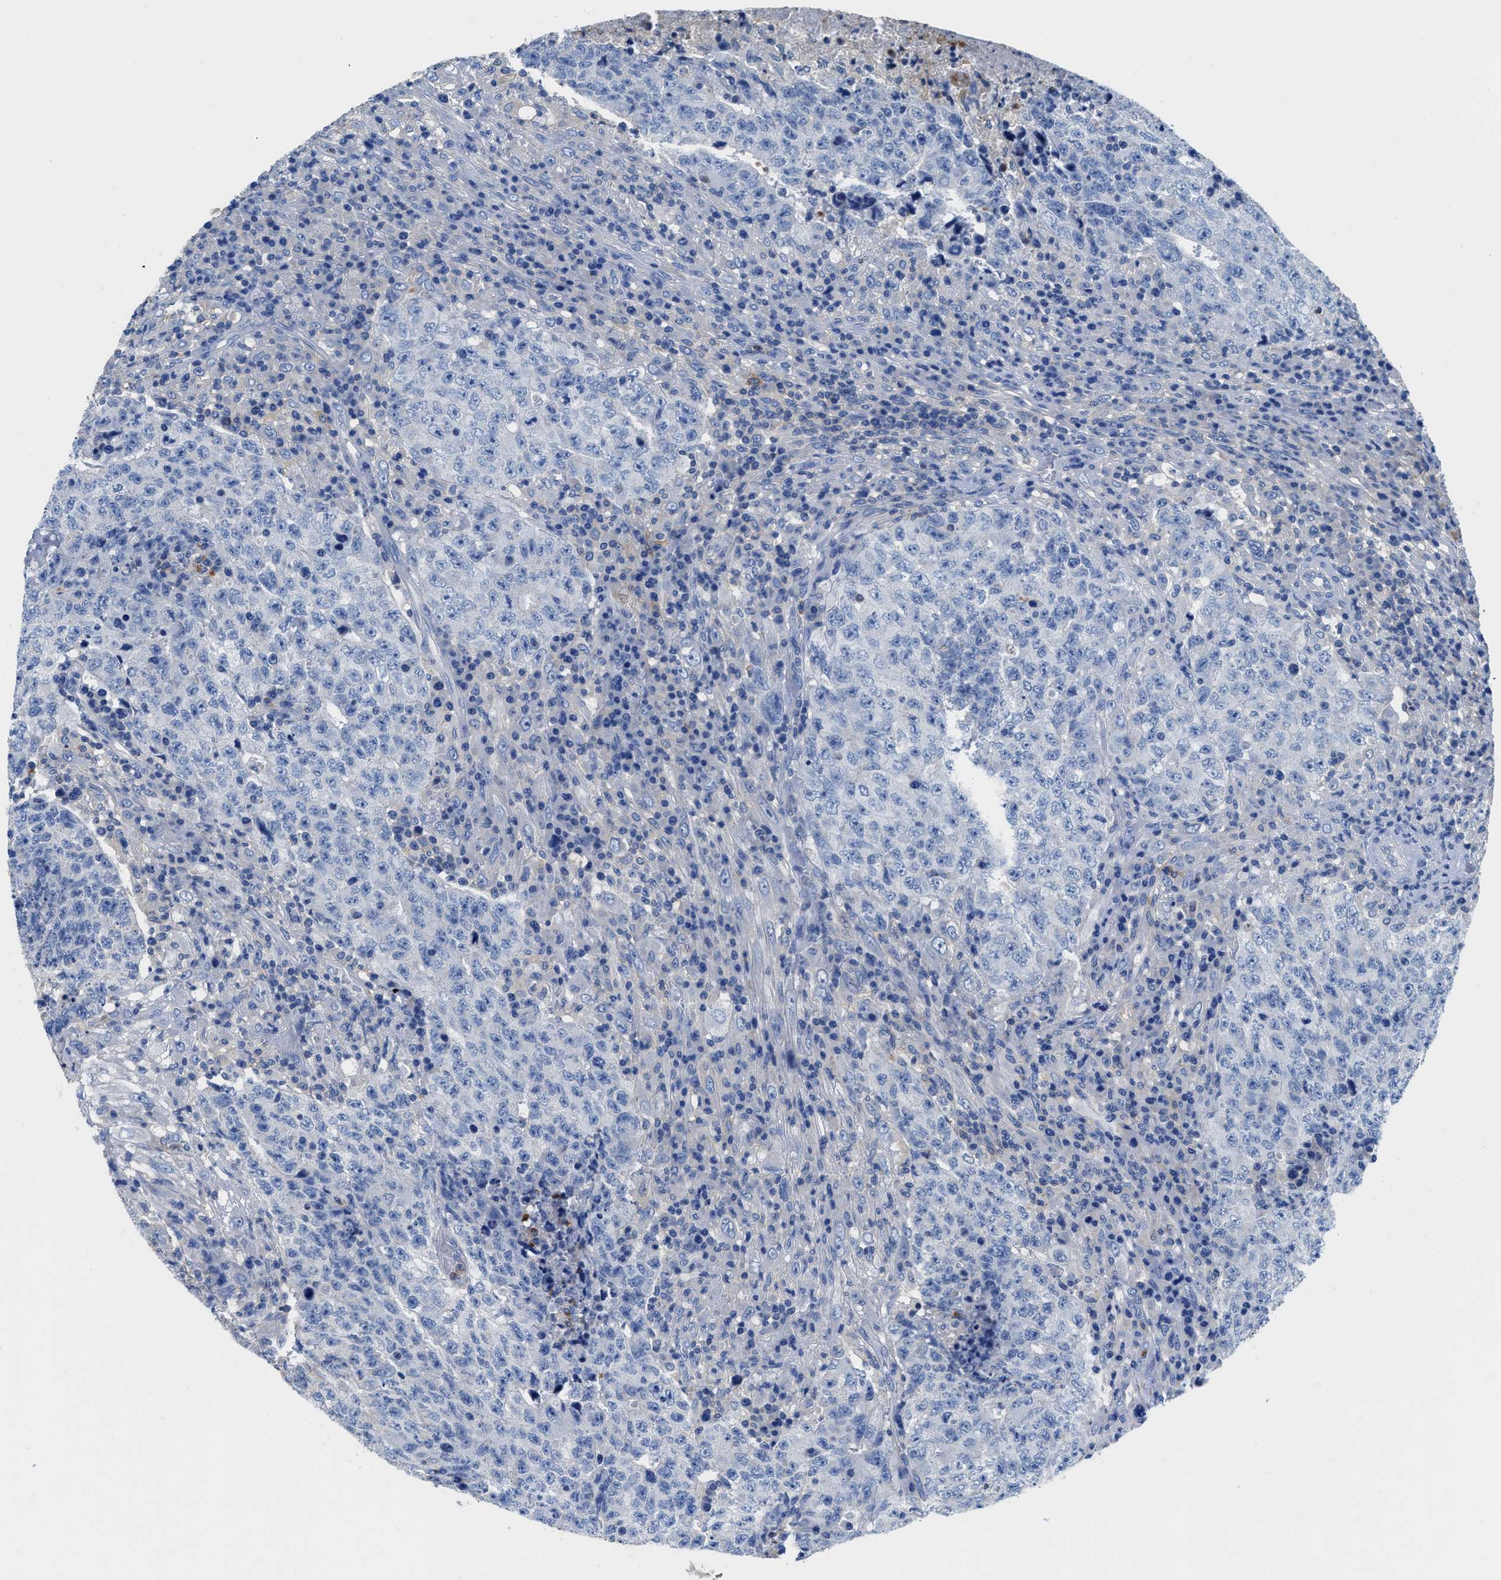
{"staining": {"intensity": "negative", "quantity": "none", "location": "none"}, "tissue": "testis cancer", "cell_type": "Tumor cells", "image_type": "cancer", "snomed": [{"axis": "morphology", "description": "Necrosis, NOS"}, {"axis": "morphology", "description": "Carcinoma, Embryonal, NOS"}, {"axis": "topography", "description": "Testis"}], "caption": "Immunohistochemistry histopathology image of neoplastic tissue: human embryonal carcinoma (testis) stained with DAB exhibits no significant protein positivity in tumor cells.", "gene": "NEB", "patient": {"sex": "male", "age": 19}}